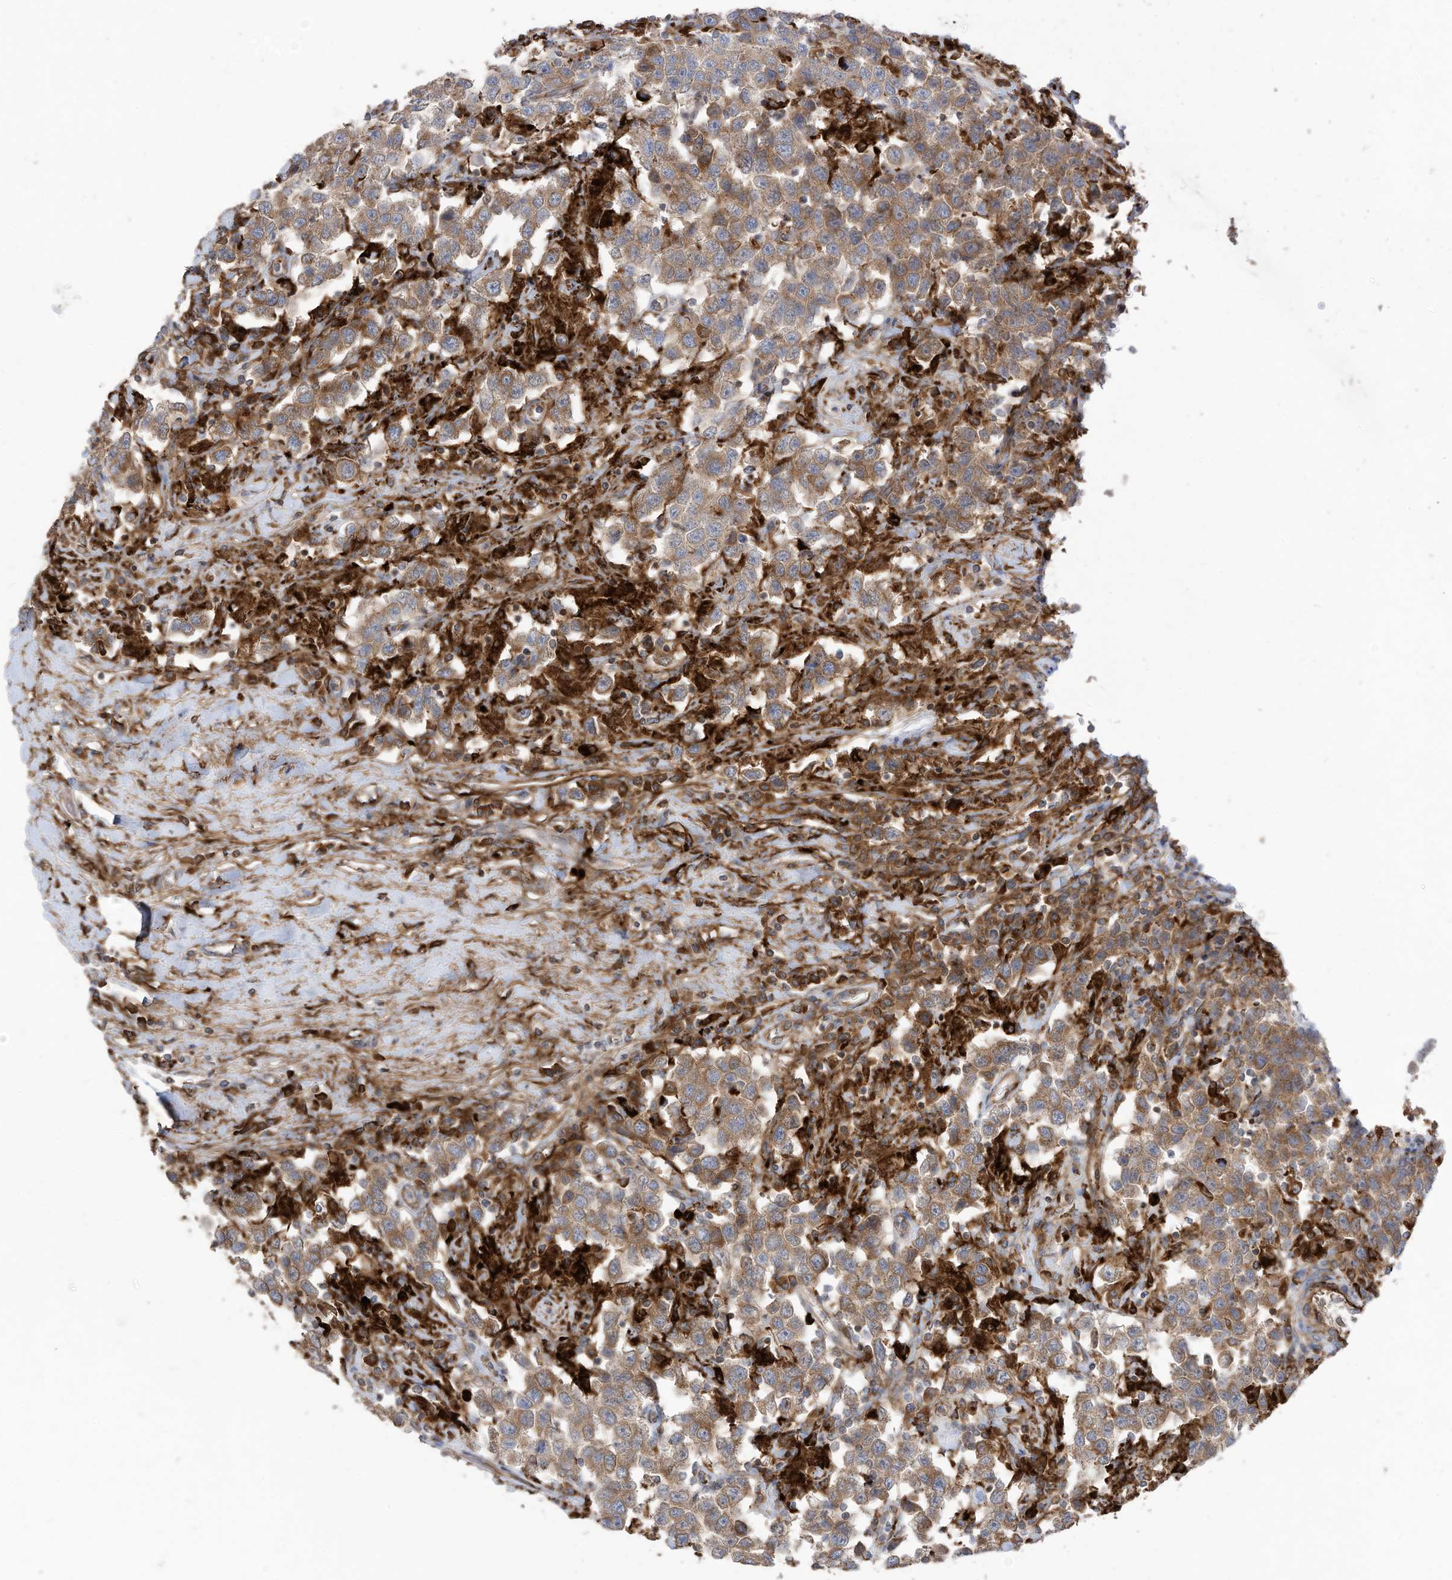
{"staining": {"intensity": "moderate", "quantity": ">75%", "location": "cytoplasmic/membranous"}, "tissue": "testis cancer", "cell_type": "Tumor cells", "image_type": "cancer", "snomed": [{"axis": "morphology", "description": "Seminoma, NOS"}, {"axis": "topography", "description": "Testis"}], "caption": "Immunohistochemistry (IHC) (DAB) staining of testis cancer (seminoma) shows moderate cytoplasmic/membranous protein staining in about >75% of tumor cells.", "gene": "TRNAU1AP", "patient": {"sex": "male", "age": 41}}